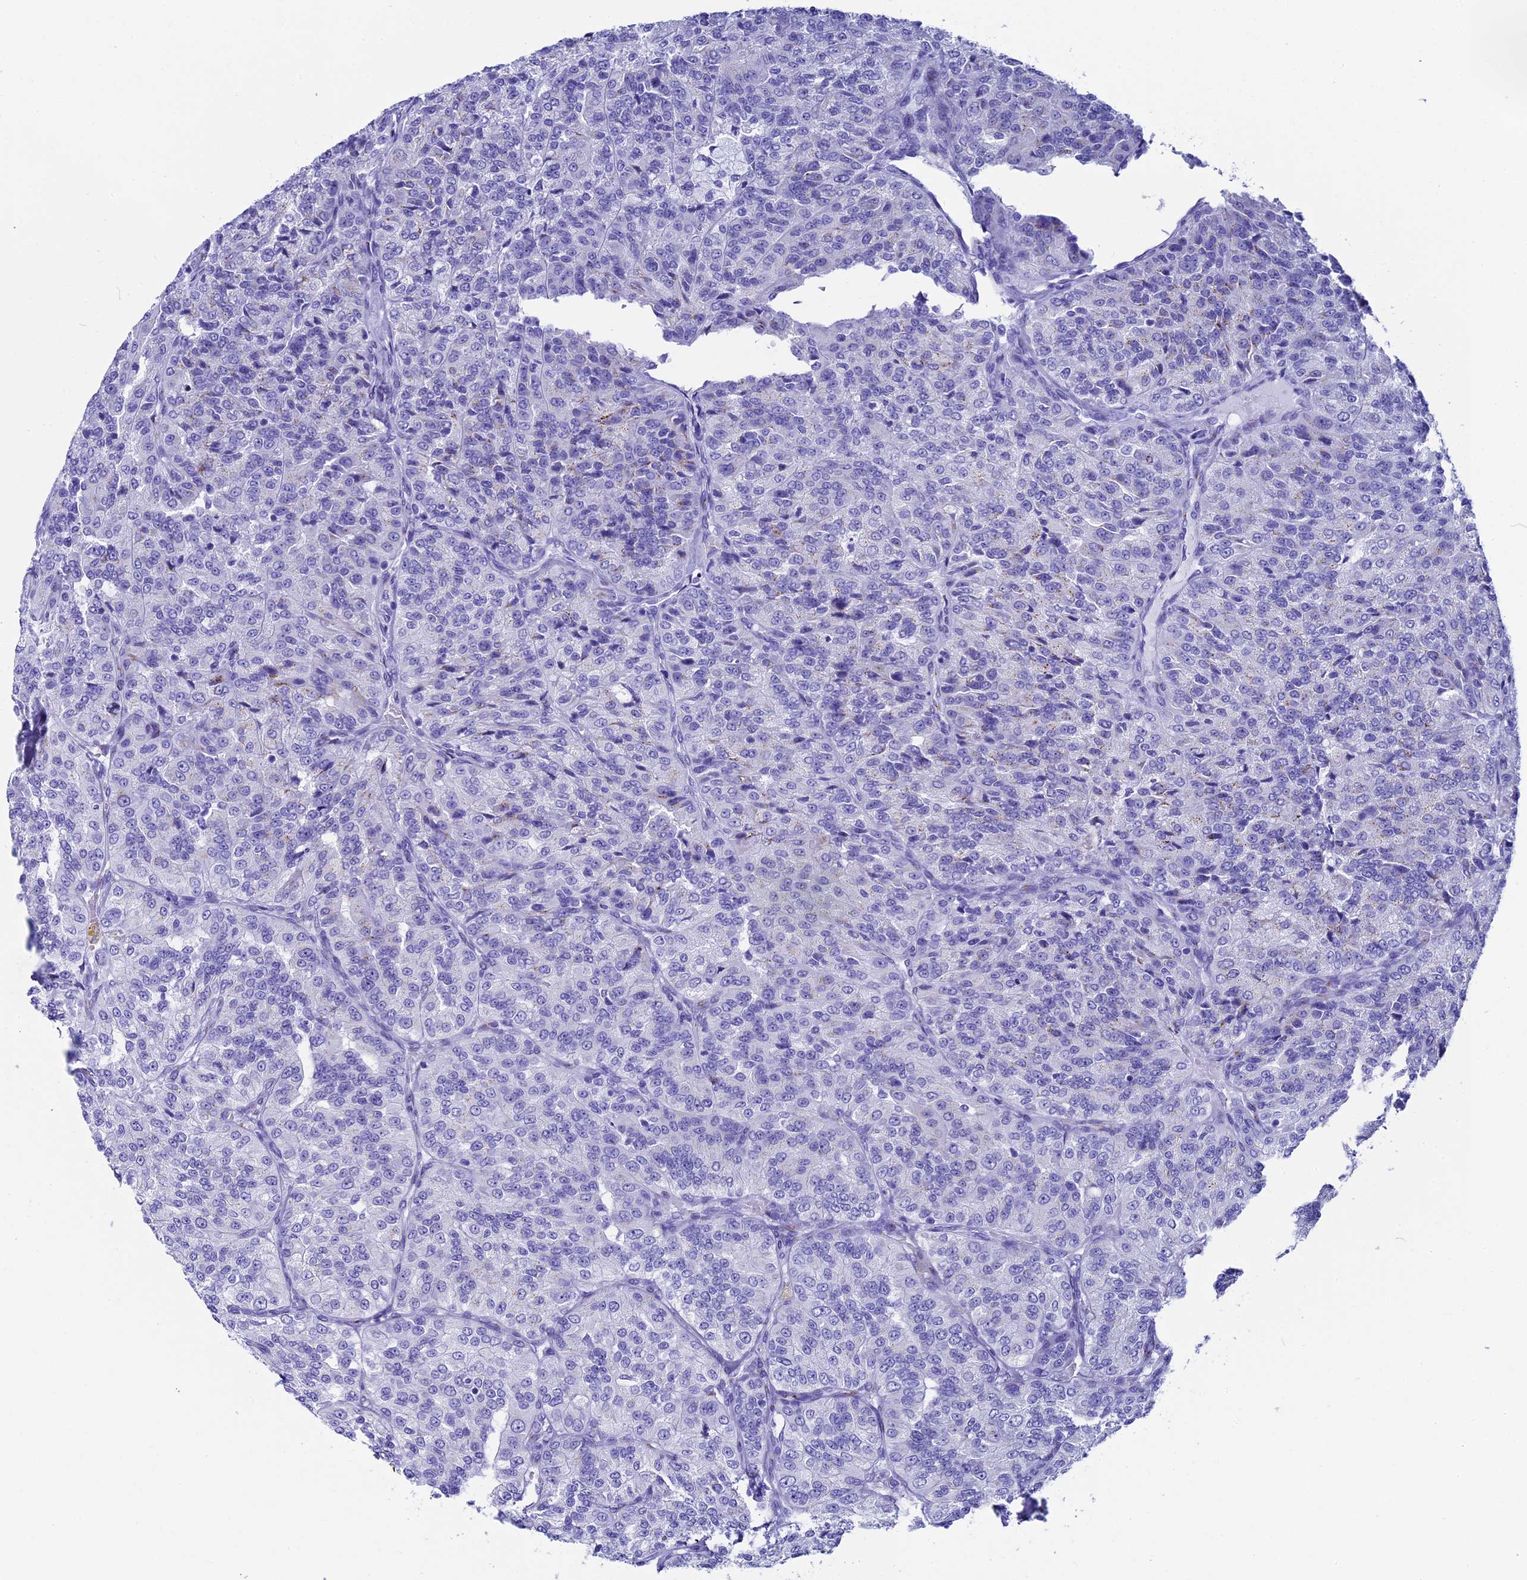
{"staining": {"intensity": "negative", "quantity": "none", "location": "none"}, "tissue": "renal cancer", "cell_type": "Tumor cells", "image_type": "cancer", "snomed": [{"axis": "morphology", "description": "Adenocarcinoma, NOS"}, {"axis": "topography", "description": "Kidney"}], "caption": "Renal adenocarcinoma was stained to show a protein in brown. There is no significant staining in tumor cells. (Stains: DAB (3,3'-diaminobenzidine) immunohistochemistry with hematoxylin counter stain, Microscopy: brightfield microscopy at high magnification).", "gene": "AP3B2", "patient": {"sex": "female", "age": 63}}